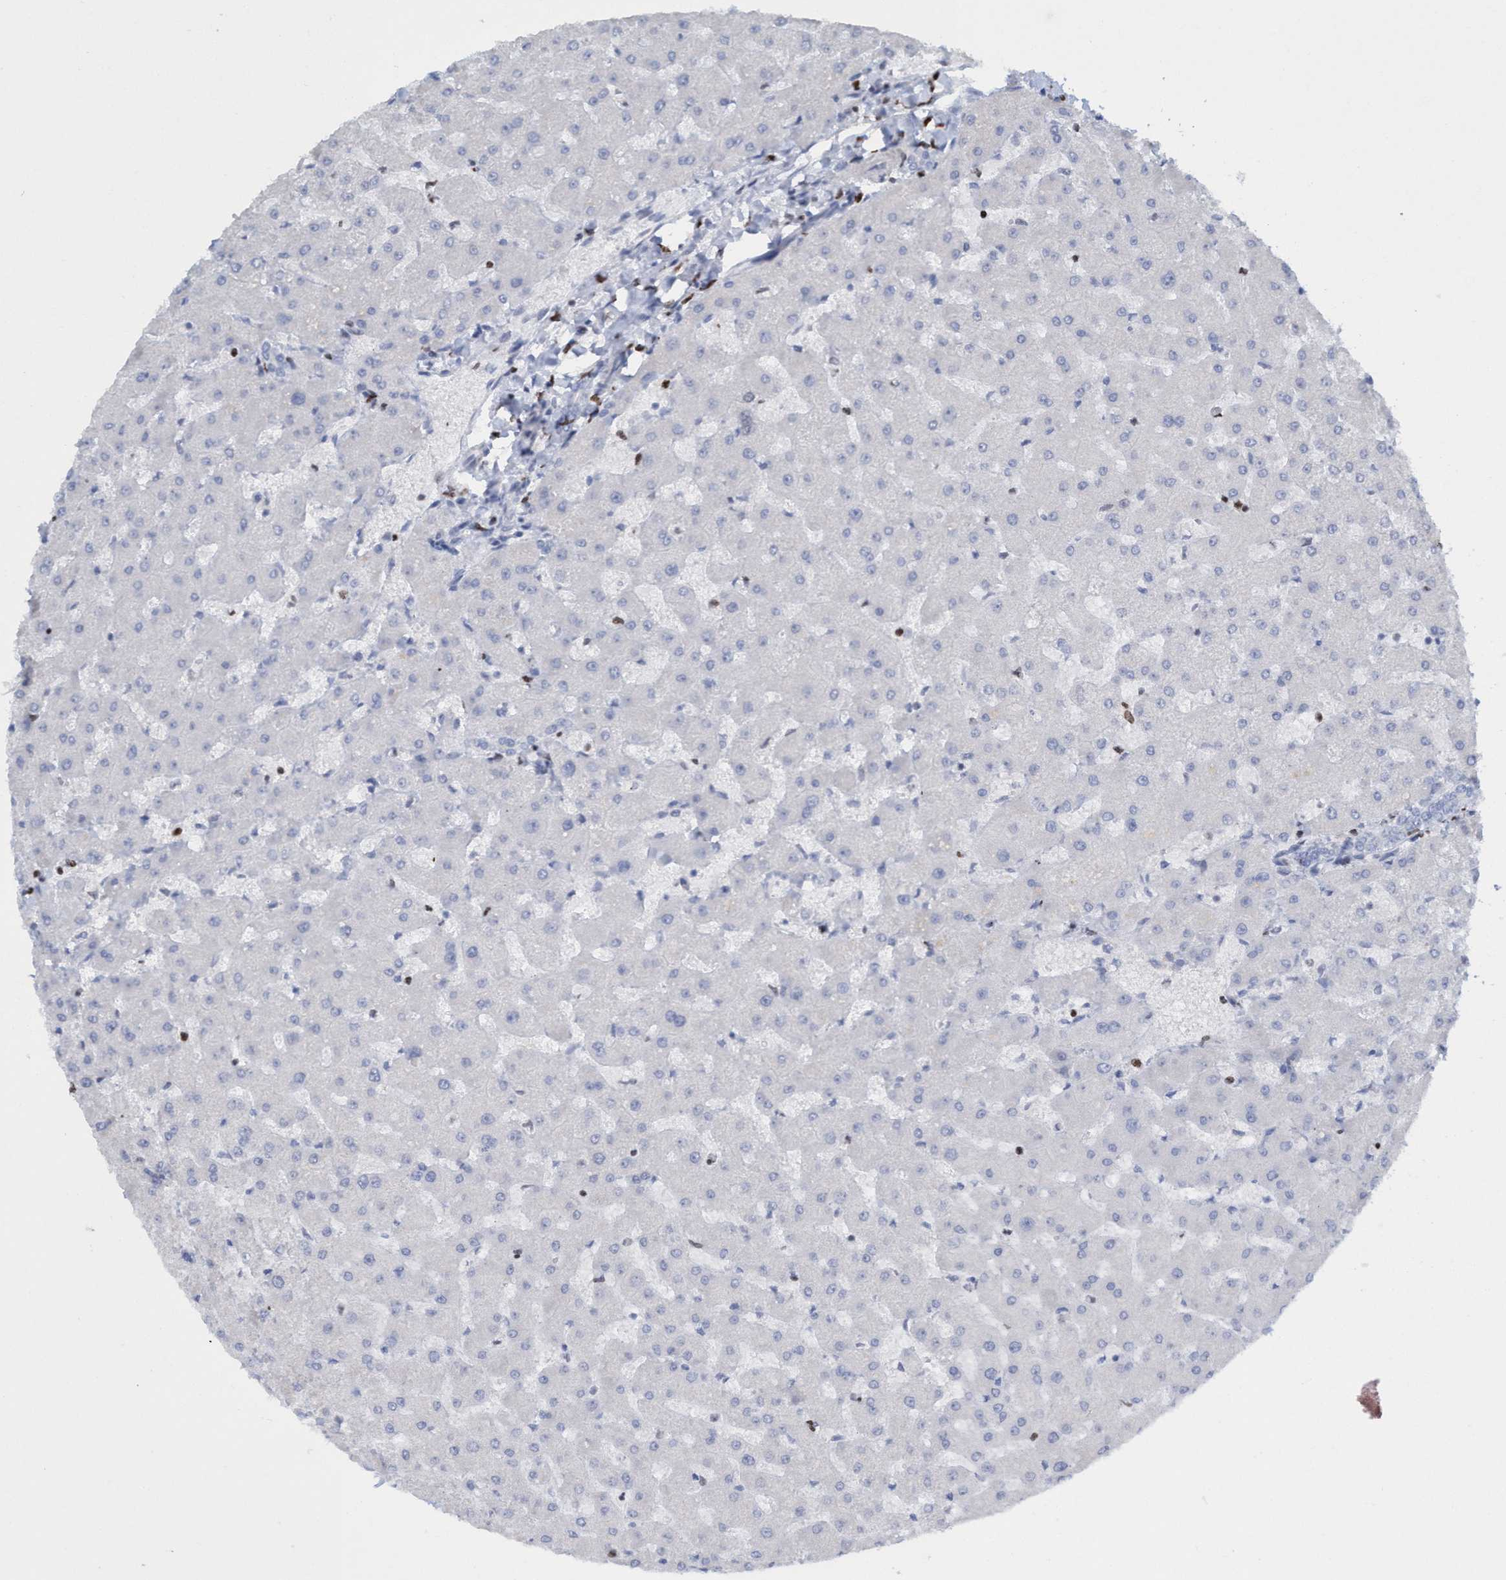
{"staining": {"intensity": "negative", "quantity": "none", "location": "none"}, "tissue": "liver", "cell_type": "Cholangiocytes", "image_type": "normal", "snomed": [{"axis": "morphology", "description": "Normal tissue, NOS"}, {"axis": "topography", "description": "Liver"}], "caption": "Immunohistochemistry (IHC) image of normal liver: human liver stained with DAB (3,3'-diaminobenzidine) displays no significant protein staining in cholangiocytes.", "gene": "CBX2", "patient": {"sex": "female", "age": 63}}